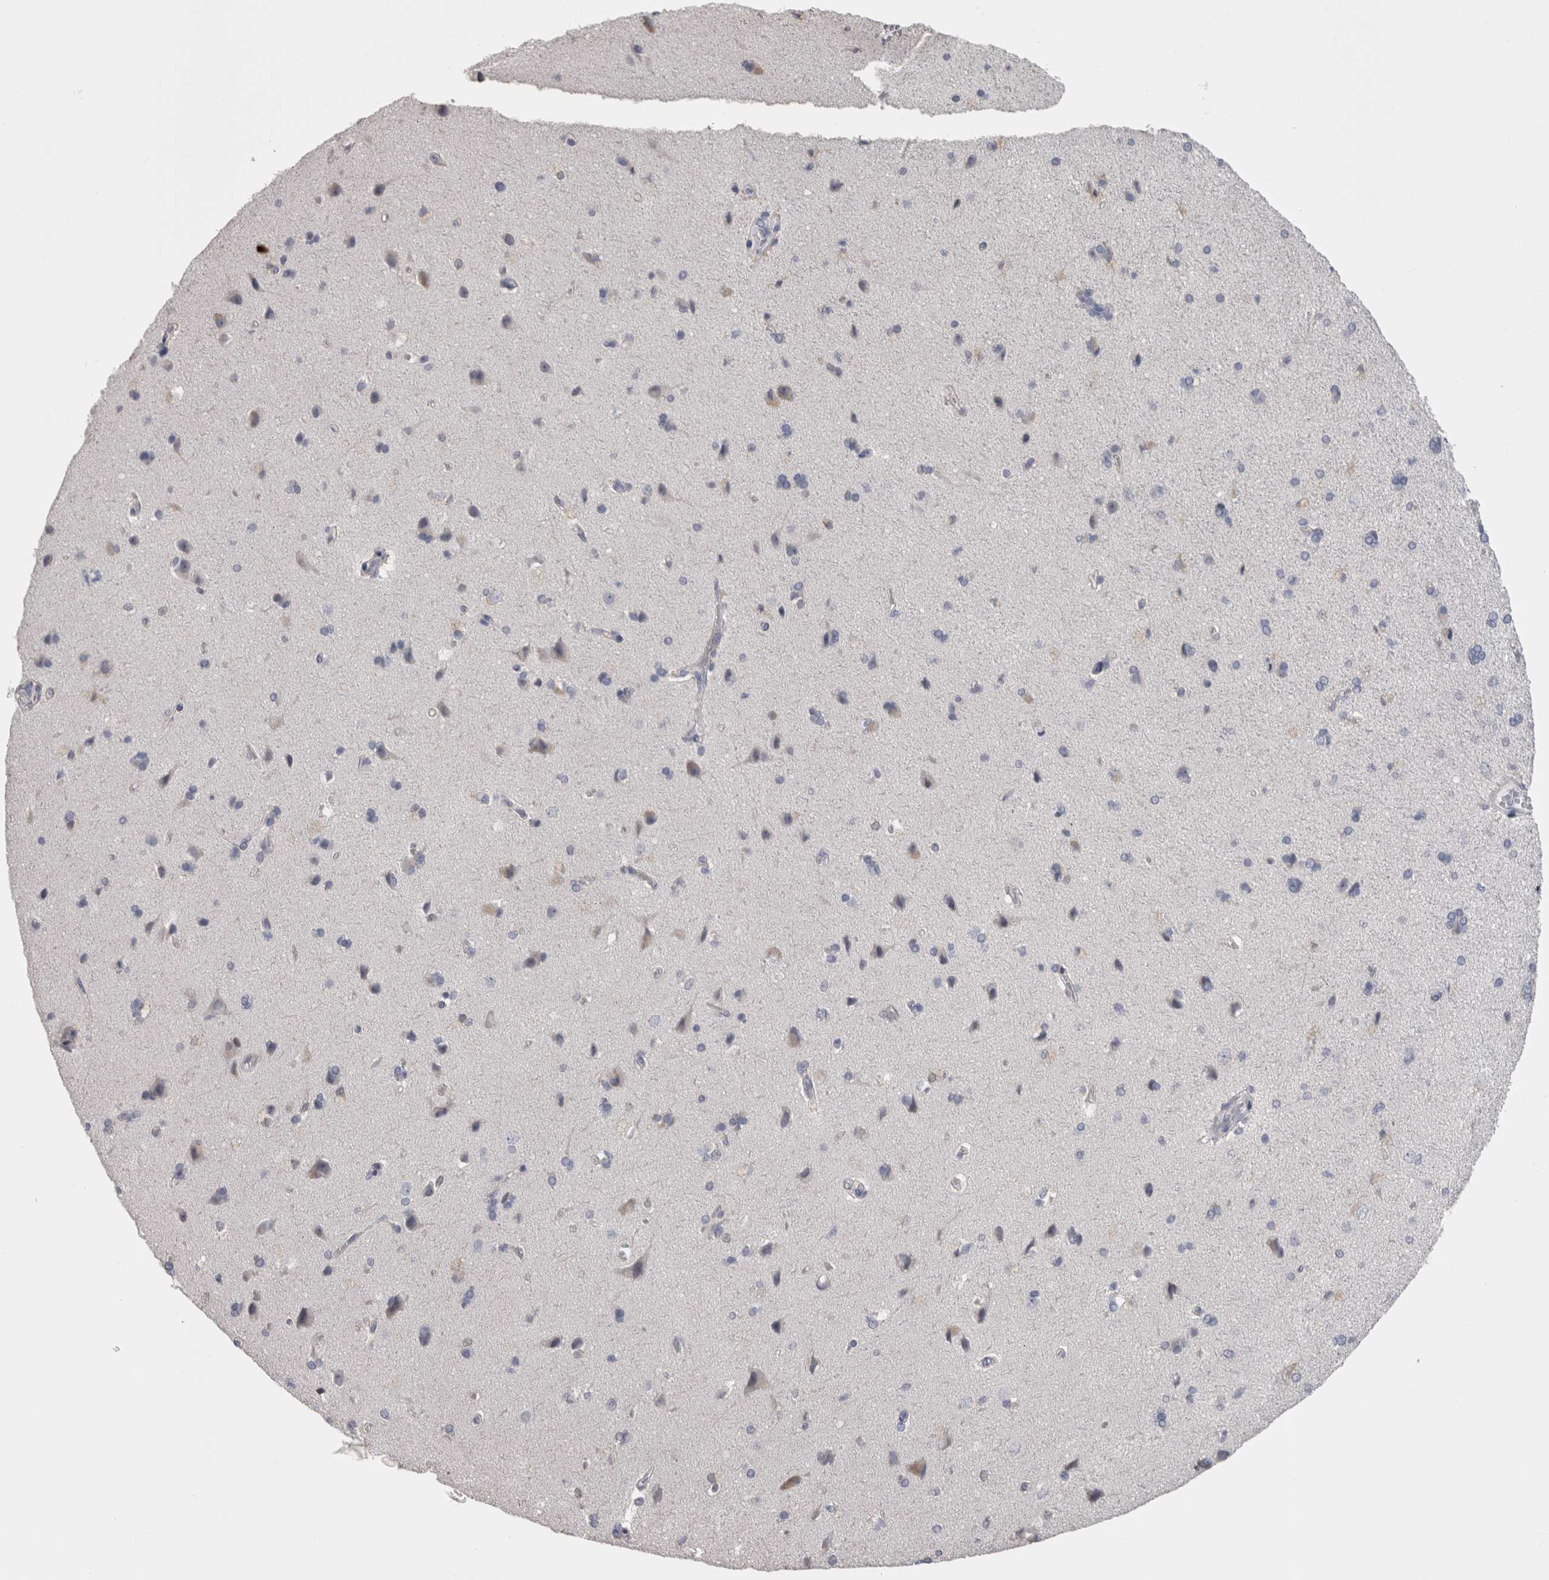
{"staining": {"intensity": "negative", "quantity": "none", "location": "none"}, "tissue": "cerebral cortex", "cell_type": "Endothelial cells", "image_type": "normal", "snomed": [{"axis": "morphology", "description": "Normal tissue, NOS"}, {"axis": "topography", "description": "Cerebral cortex"}], "caption": "Immunohistochemical staining of unremarkable human cerebral cortex demonstrates no significant positivity in endothelial cells.", "gene": "IL33", "patient": {"sex": "male", "age": 62}}